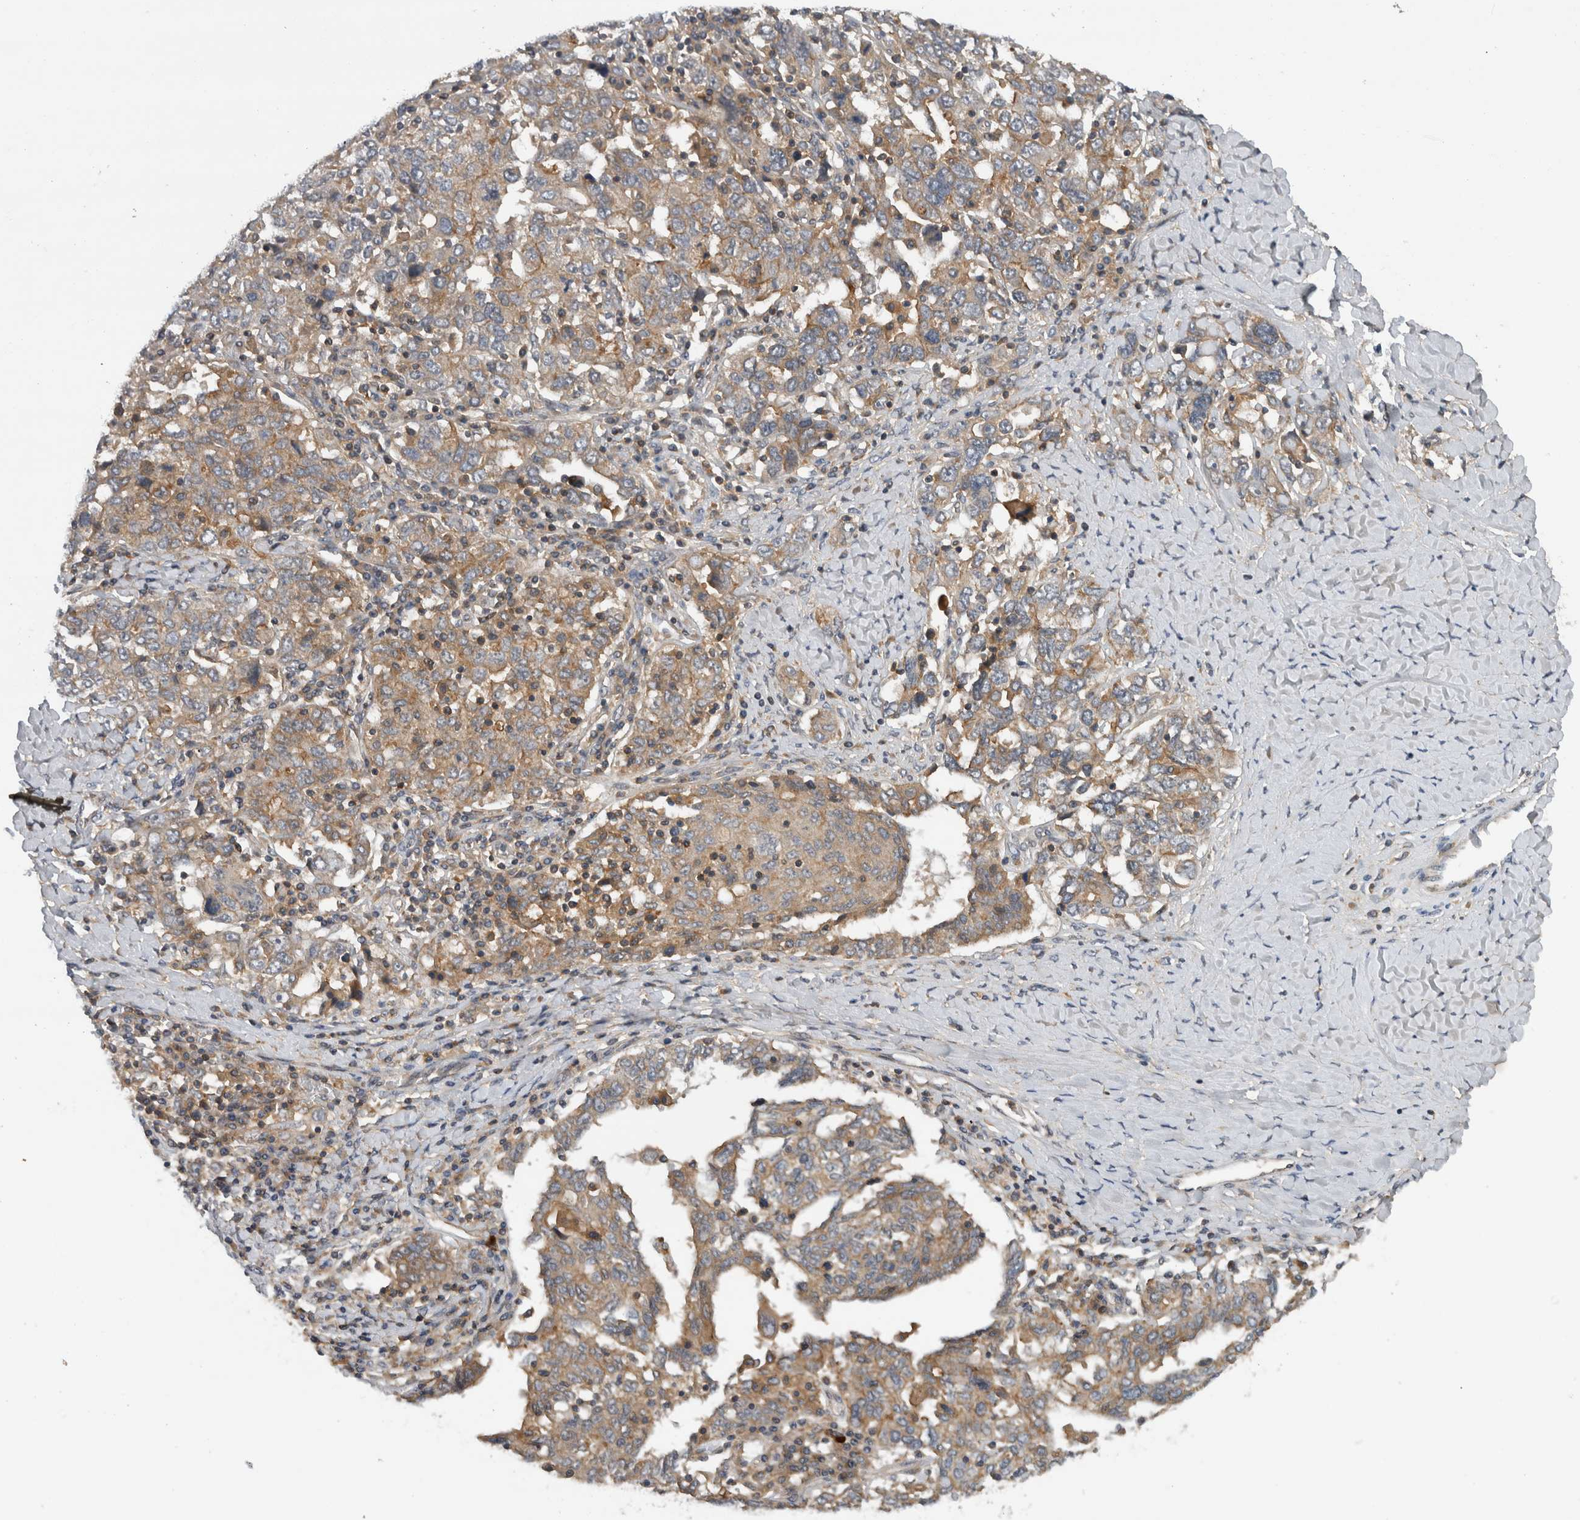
{"staining": {"intensity": "weak", "quantity": ">75%", "location": "cytoplasmic/membranous"}, "tissue": "ovarian cancer", "cell_type": "Tumor cells", "image_type": "cancer", "snomed": [{"axis": "morphology", "description": "Carcinoma, endometroid"}, {"axis": "topography", "description": "Ovary"}], "caption": "A brown stain shows weak cytoplasmic/membranous positivity of a protein in human endometroid carcinoma (ovarian) tumor cells. (IHC, brightfield microscopy, high magnification).", "gene": "SCARA5", "patient": {"sex": "female", "age": 62}}